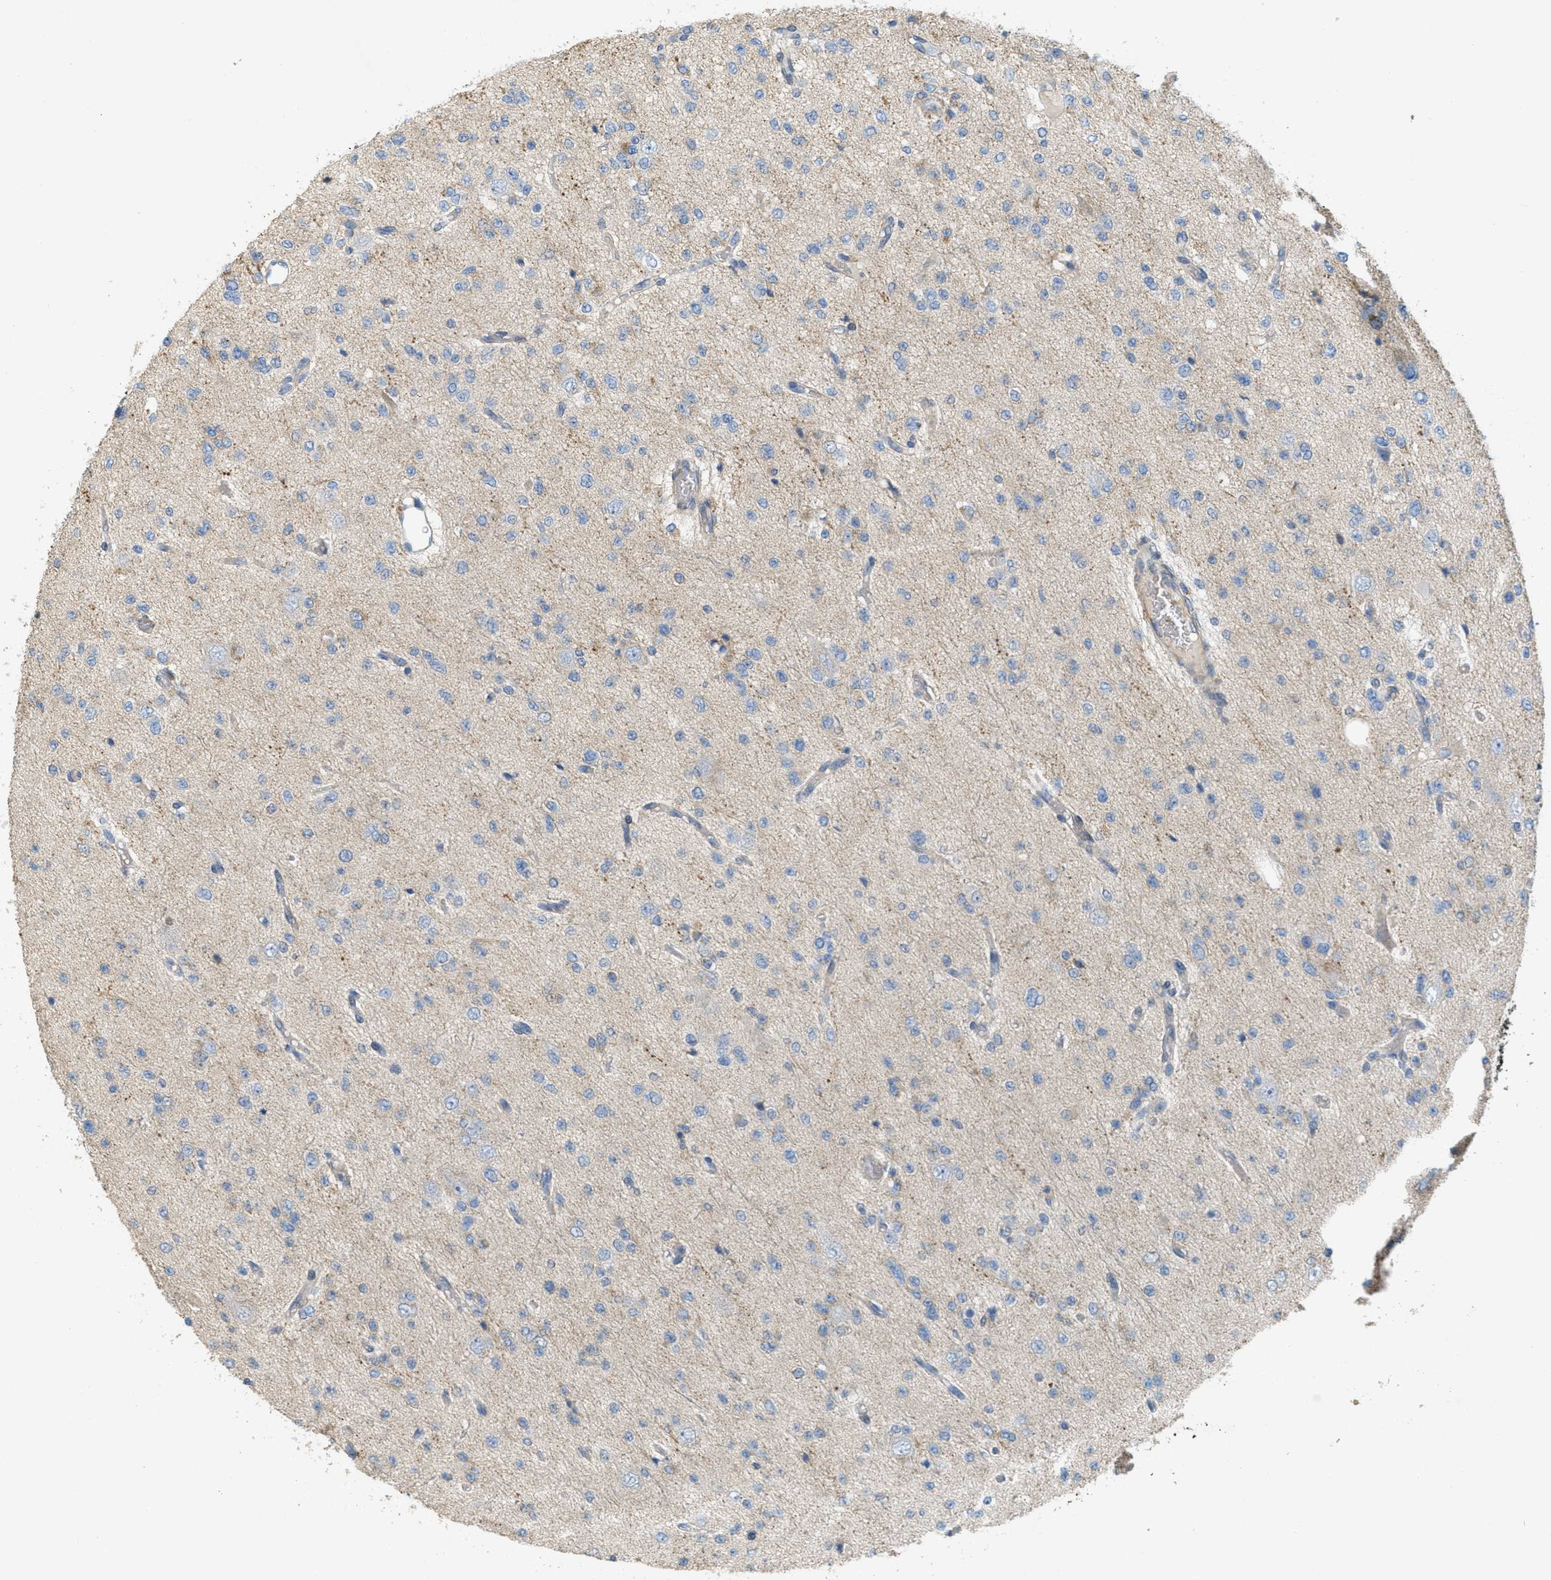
{"staining": {"intensity": "weak", "quantity": "<25%", "location": "cytoplasmic/membranous"}, "tissue": "glioma", "cell_type": "Tumor cells", "image_type": "cancer", "snomed": [{"axis": "morphology", "description": "Glioma, malignant, Low grade"}, {"axis": "topography", "description": "Brain"}], "caption": "The micrograph shows no significant expression in tumor cells of malignant glioma (low-grade).", "gene": "MRS2", "patient": {"sex": "male", "age": 38}}